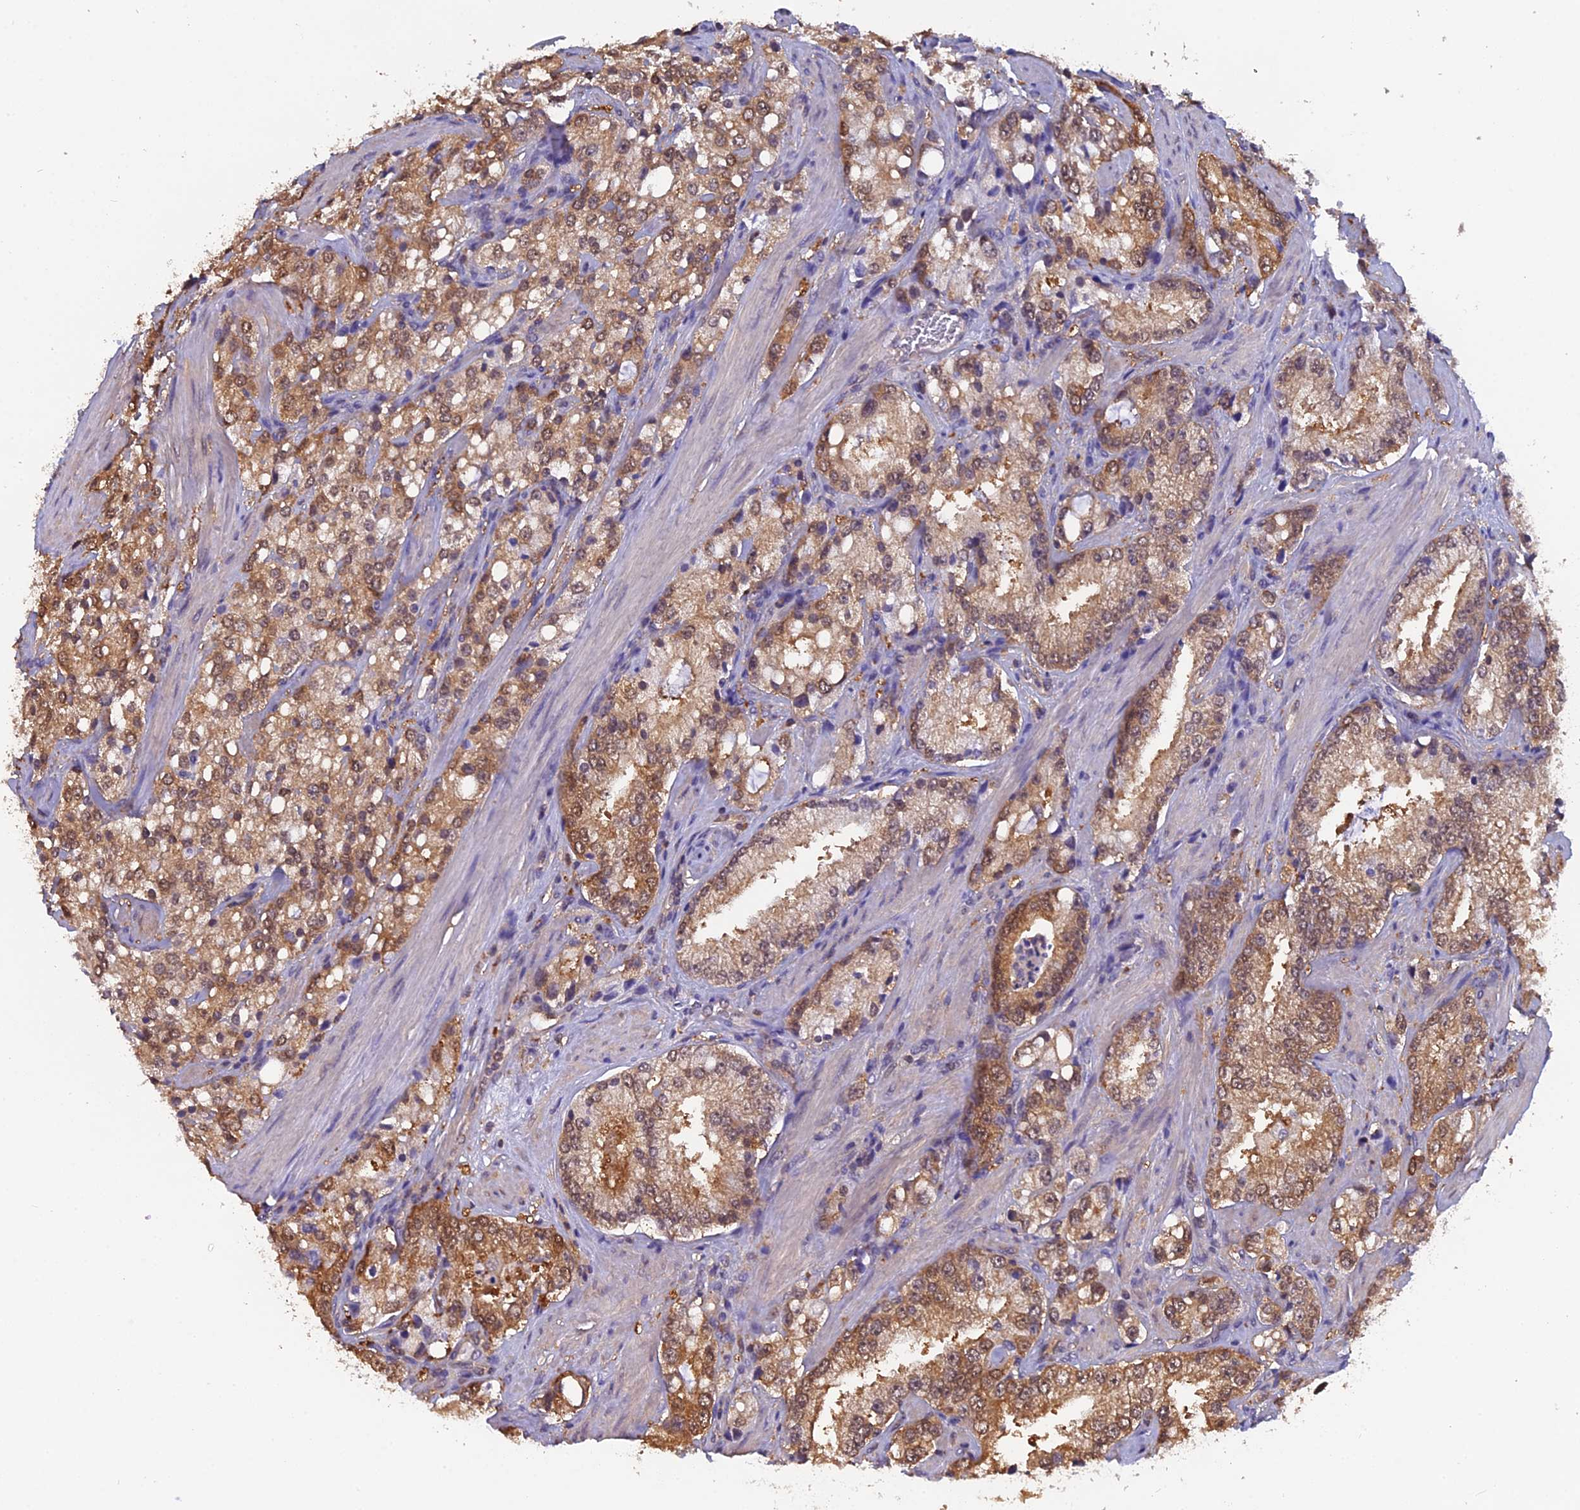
{"staining": {"intensity": "moderate", "quantity": ">75%", "location": "cytoplasmic/membranous,nuclear"}, "tissue": "prostate cancer", "cell_type": "Tumor cells", "image_type": "cancer", "snomed": [{"axis": "morphology", "description": "Adenocarcinoma, High grade"}, {"axis": "topography", "description": "Prostate"}], "caption": "Tumor cells demonstrate medium levels of moderate cytoplasmic/membranous and nuclear staining in about >75% of cells in human adenocarcinoma (high-grade) (prostate).", "gene": "HINT1", "patient": {"sex": "male", "age": 66}}